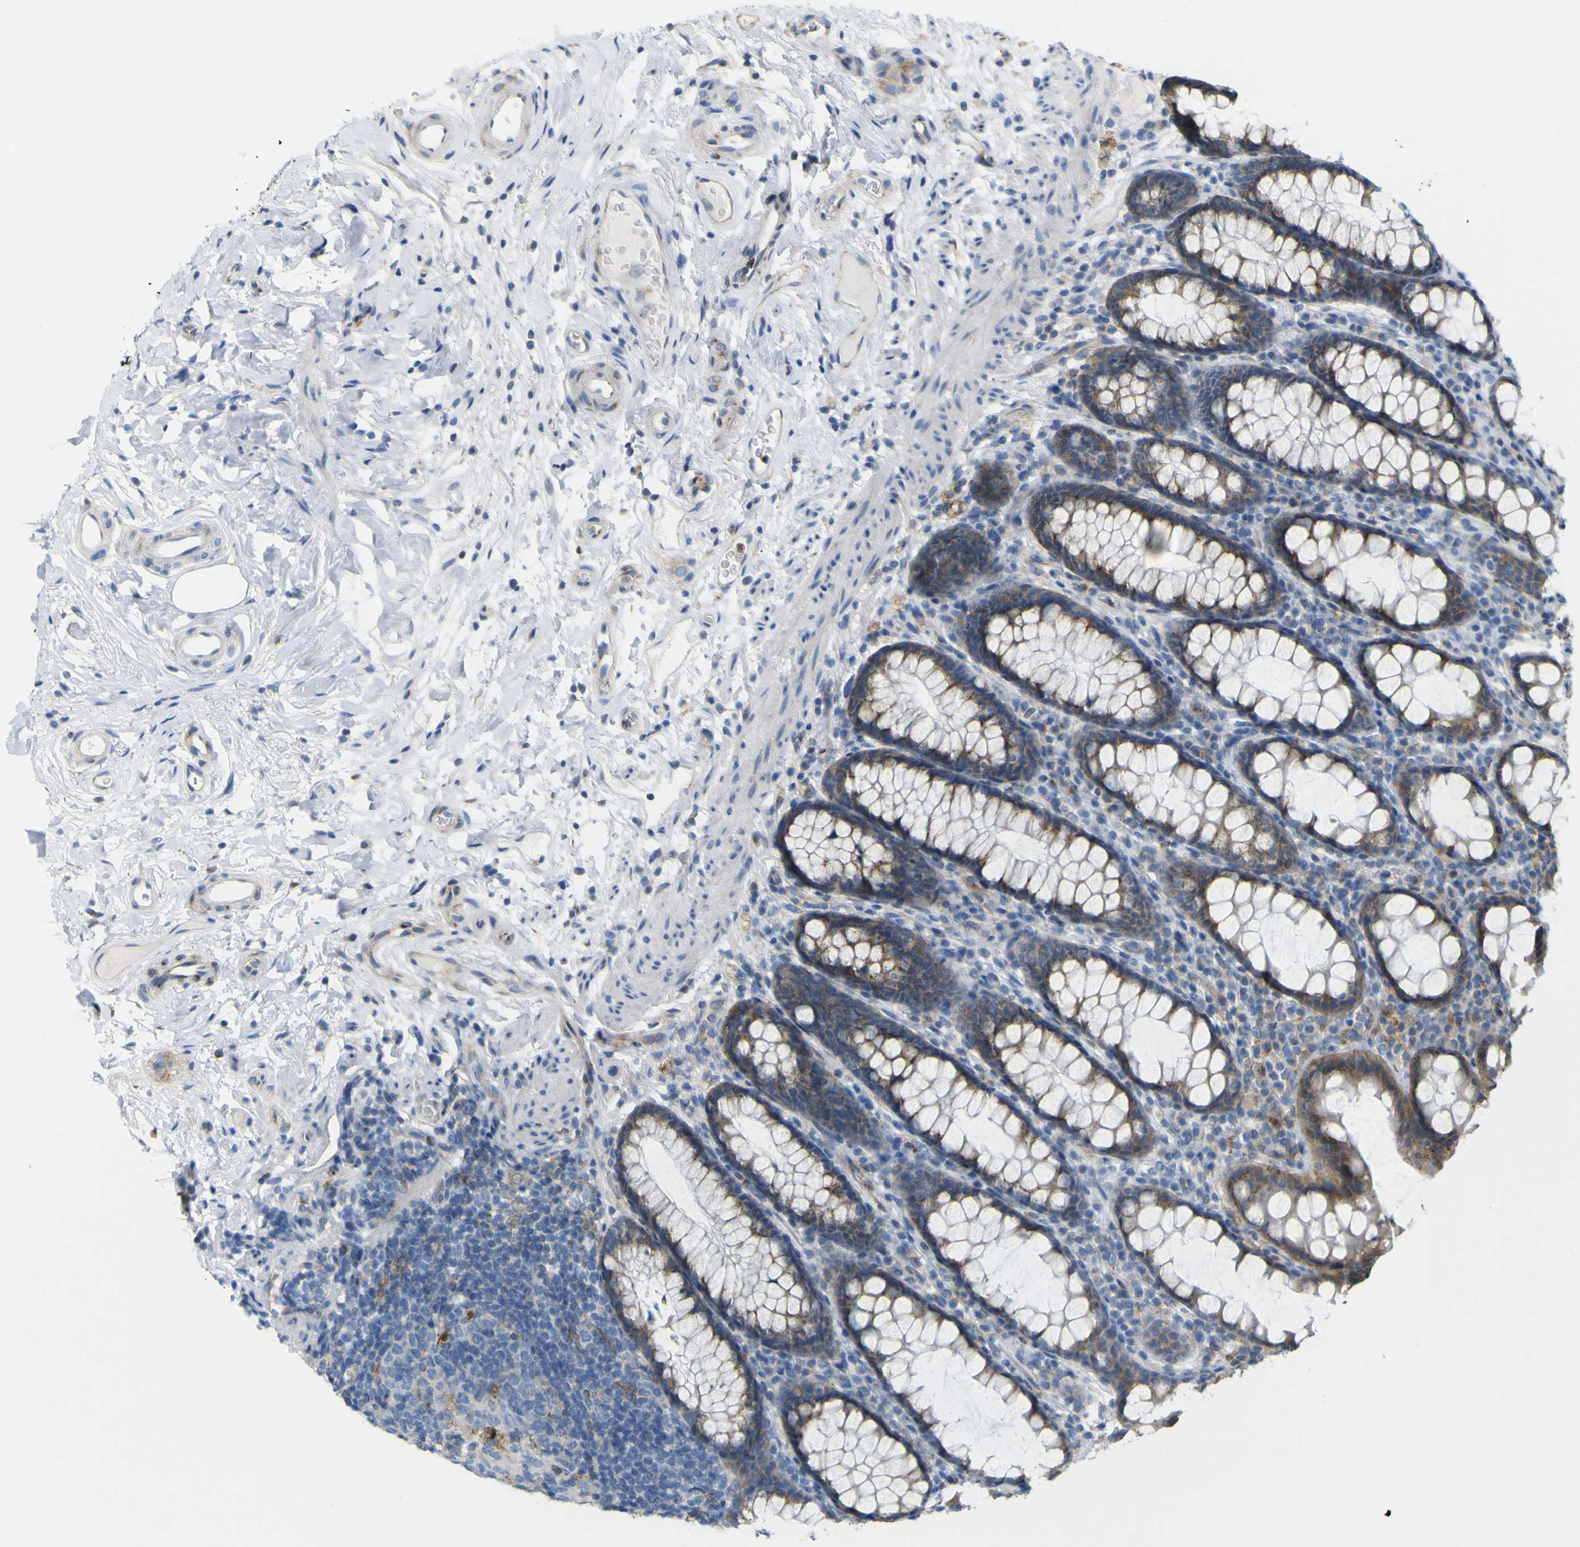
{"staining": {"intensity": "moderate", "quantity": ">75%", "location": "cytoplasmic/membranous"}, "tissue": "rectum", "cell_type": "Glandular cells", "image_type": "normal", "snomed": [{"axis": "morphology", "description": "Normal tissue, NOS"}, {"axis": "topography", "description": "Rectum"}], "caption": "This is a photomicrograph of immunohistochemistry (IHC) staining of benign rectum, which shows moderate positivity in the cytoplasmic/membranous of glandular cells.", "gene": "IGF2R", "patient": {"sex": "male", "age": 92}}